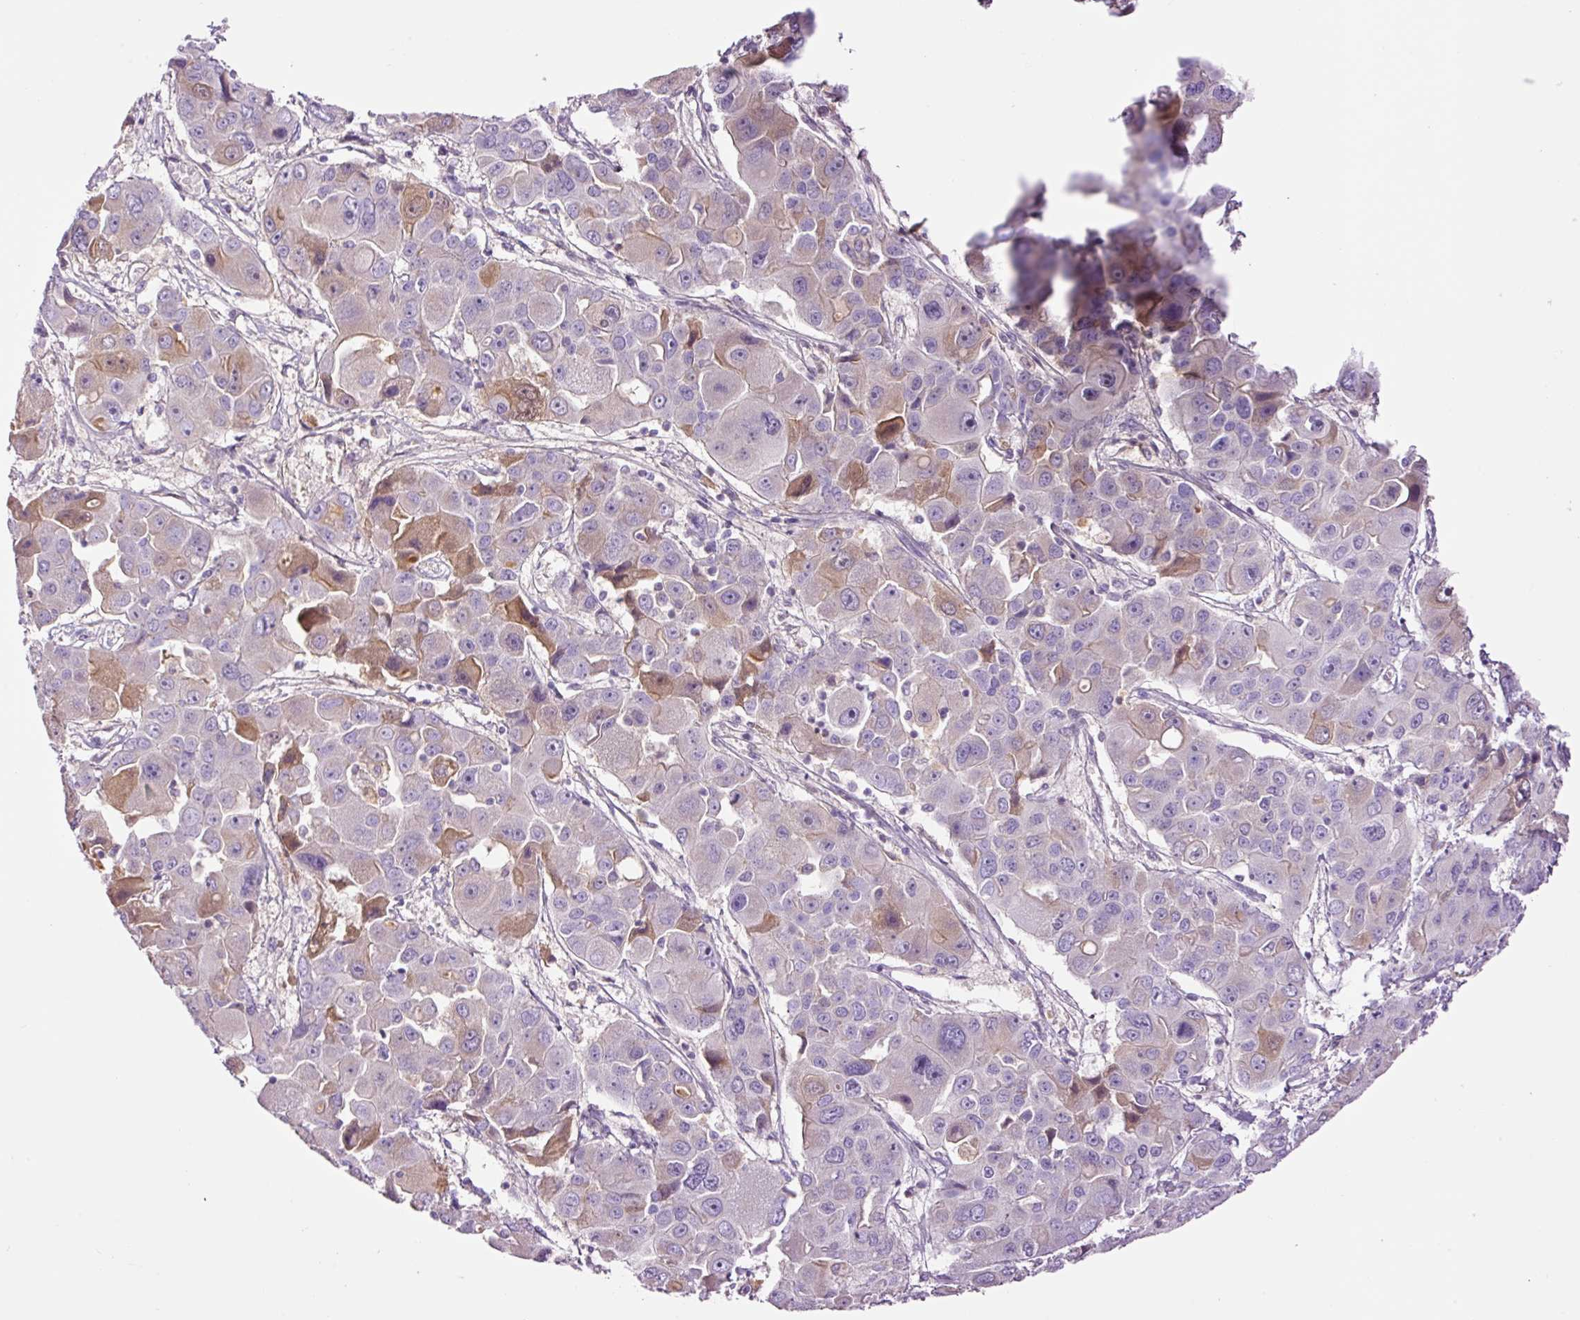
{"staining": {"intensity": "weak", "quantity": "25%-75%", "location": "cytoplasmic/membranous"}, "tissue": "liver cancer", "cell_type": "Tumor cells", "image_type": "cancer", "snomed": [{"axis": "morphology", "description": "Cholangiocarcinoma"}, {"axis": "topography", "description": "Liver"}], "caption": "Liver cancer stained with a brown dye demonstrates weak cytoplasmic/membranous positive expression in approximately 25%-75% of tumor cells.", "gene": "DPPA4", "patient": {"sex": "male", "age": 67}}